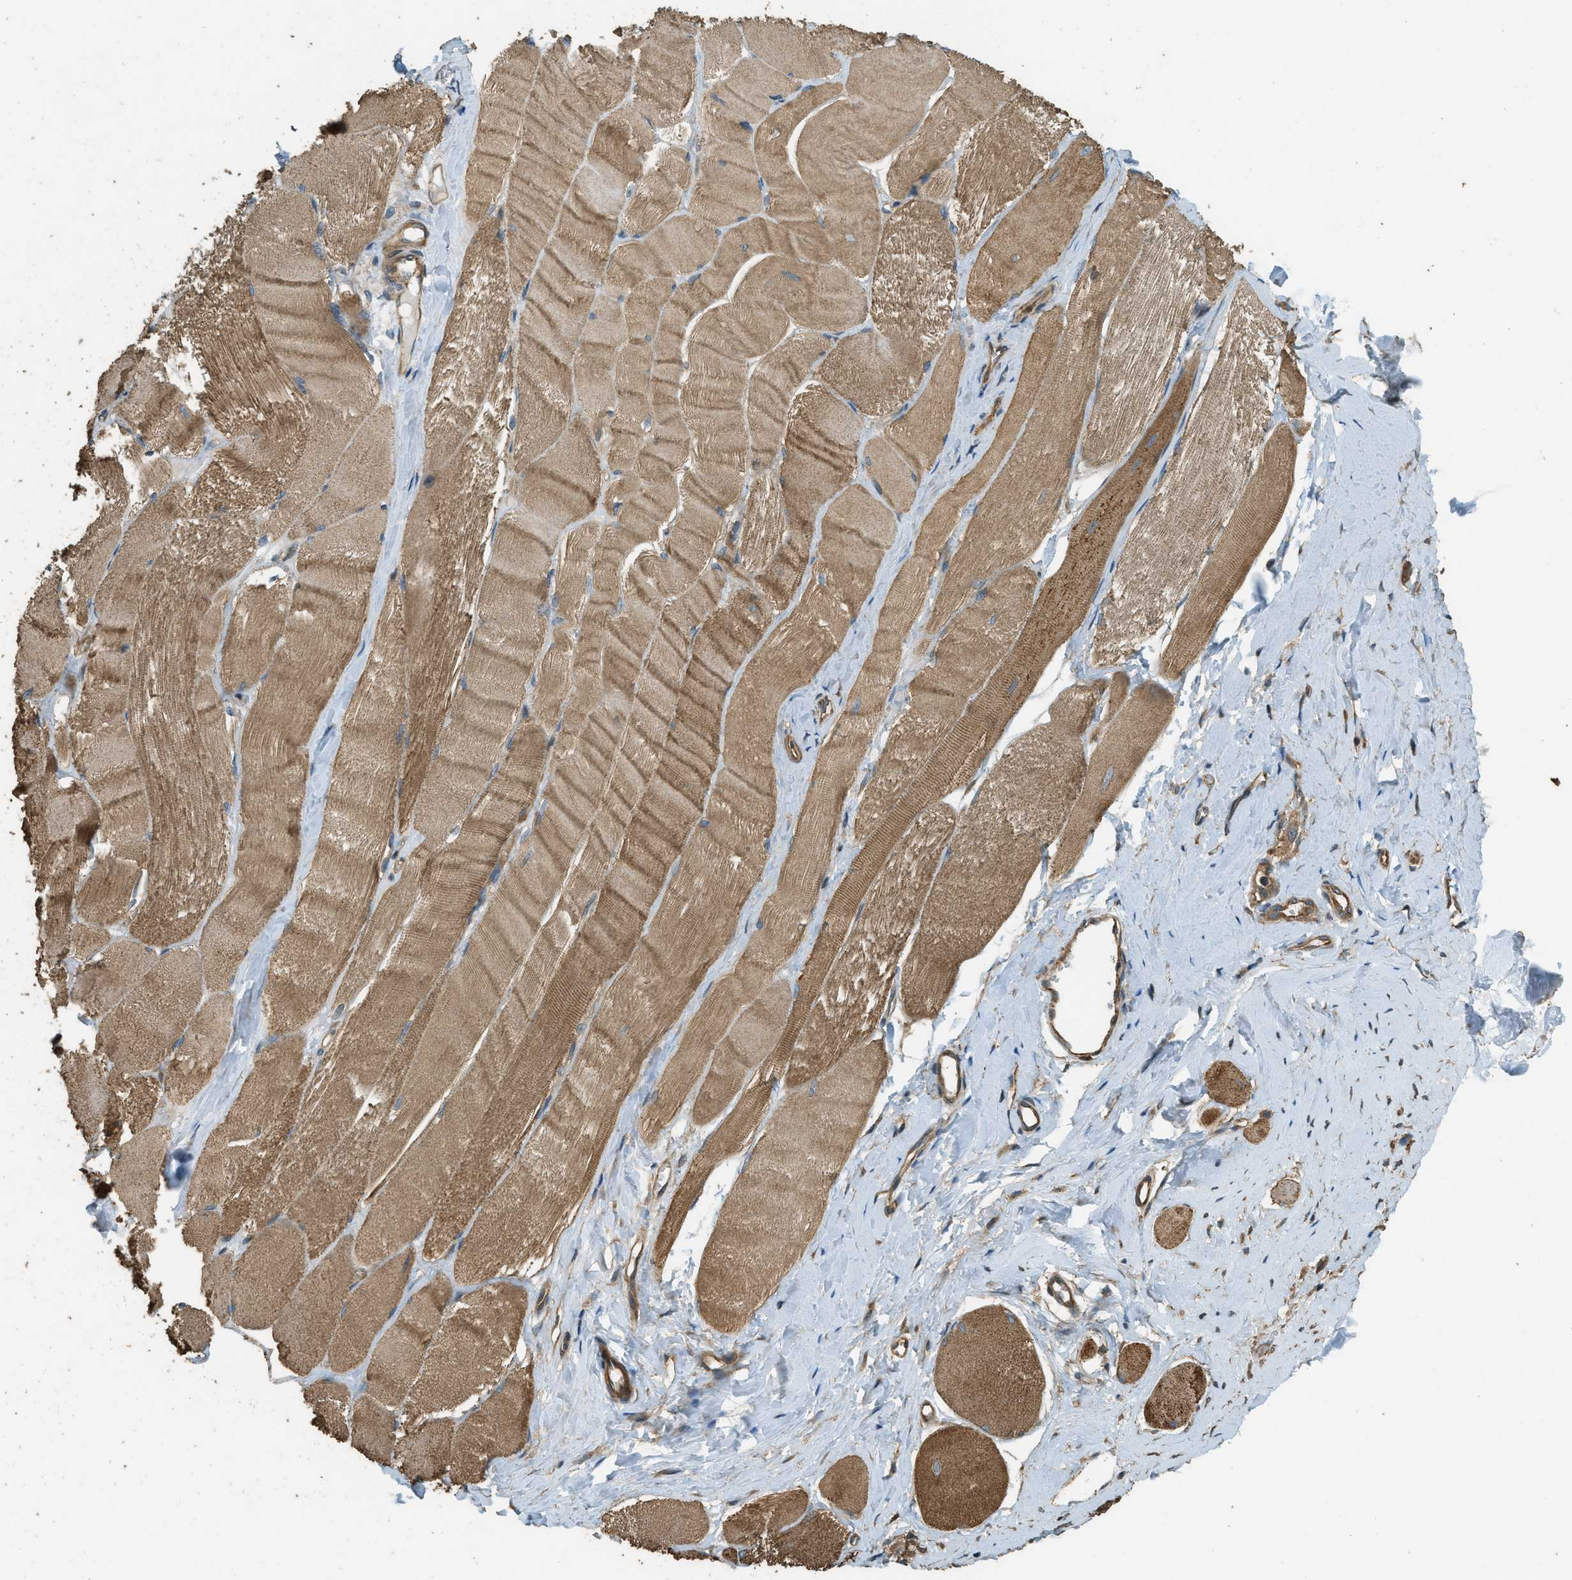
{"staining": {"intensity": "moderate", "quantity": ">75%", "location": "cytoplasmic/membranous"}, "tissue": "skeletal muscle", "cell_type": "Myocytes", "image_type": "normal", "snomed": [{"axis": "morphology", "description": "Normal tissue, NOS"}, {"axis": "morphology", "description": "Squamous cell carcinoma, NOS"}, {"axis": "topography", "description": "Skeletal muscle"}], "caption": "IHC of benign human skeletal muscle reveals medium levels of moderate cytoplasmic/membranous positivity in approximately >75% of myocytes.", "gene": "MARS1", "patient": {"sex": "male", "age": 51}}